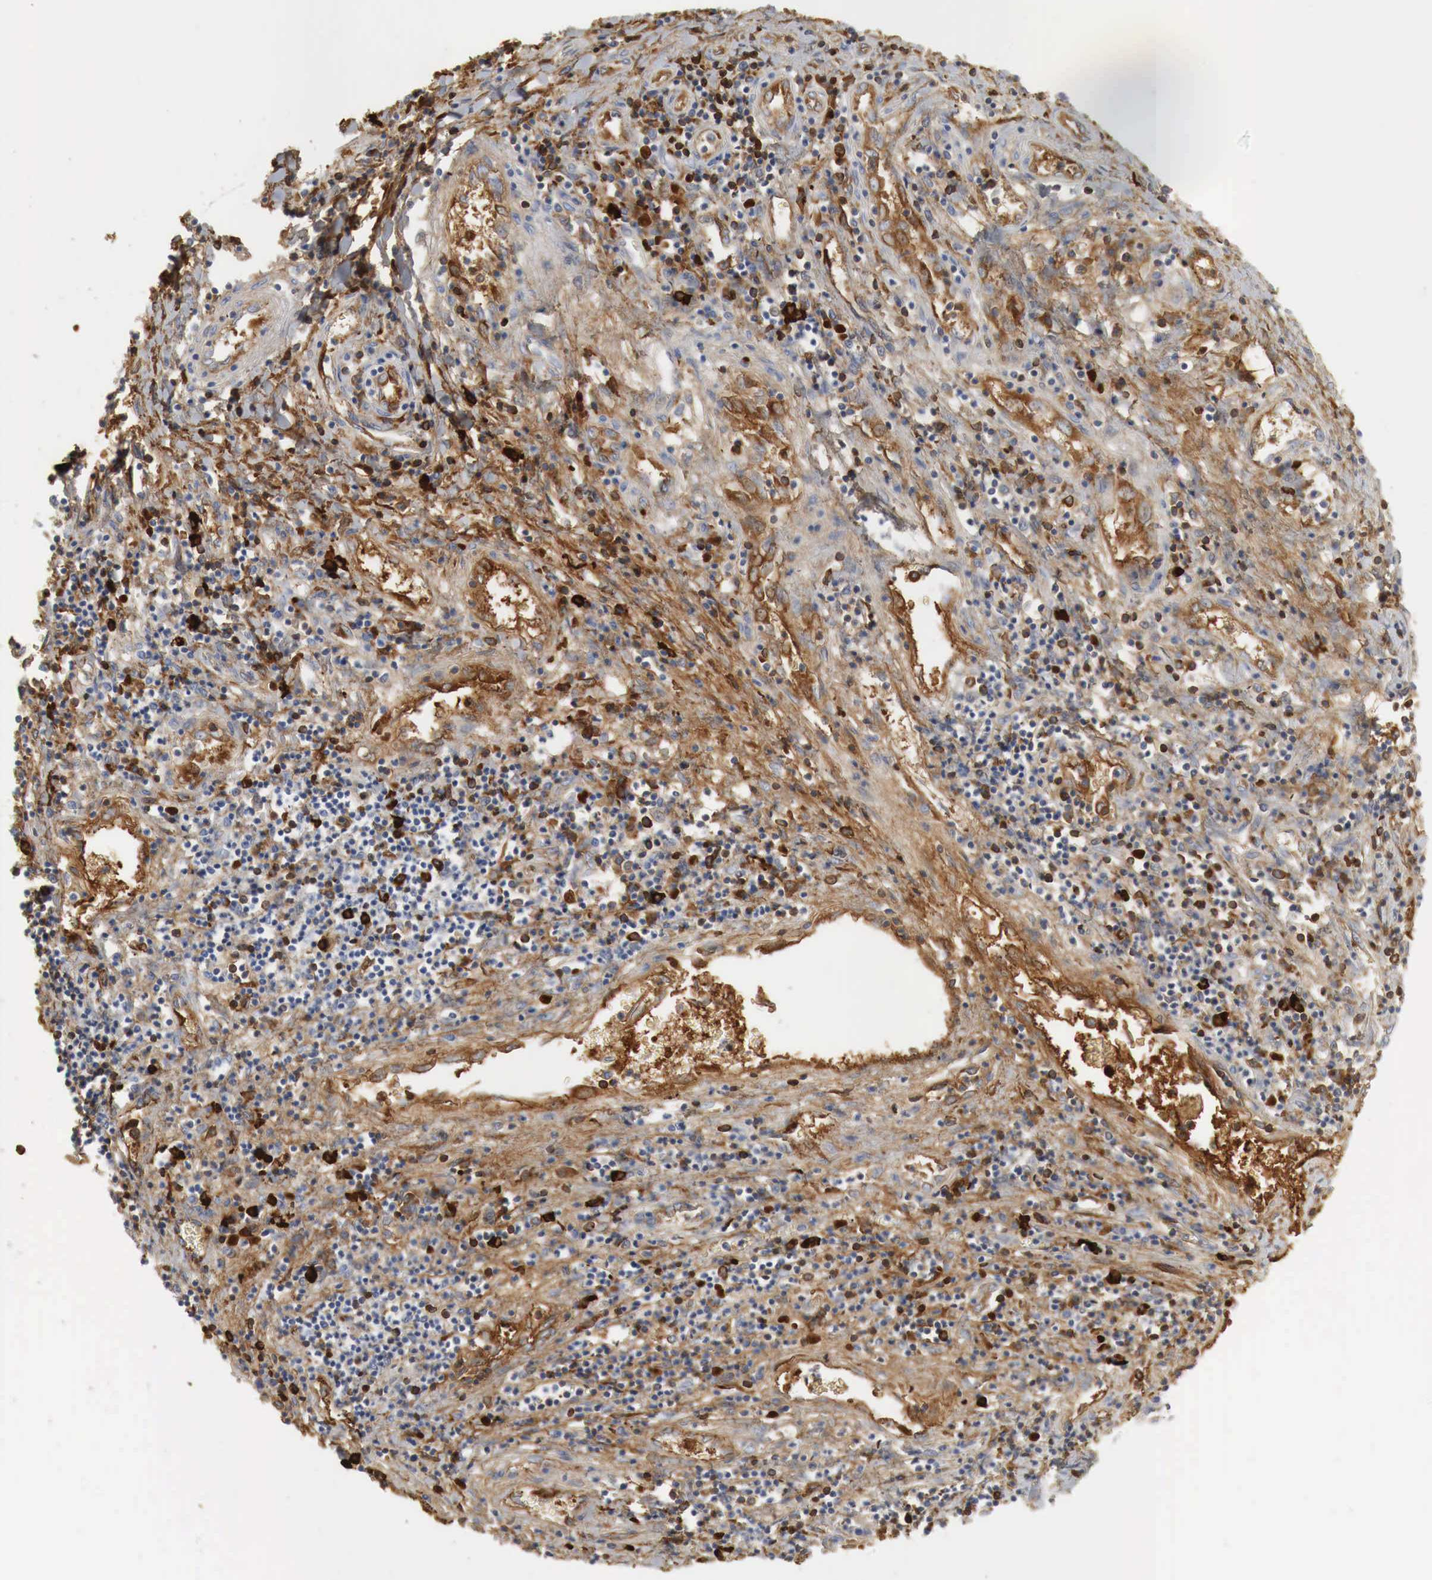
{"staining": {"intensity": "moderate", "quantity": "<25%", "location": "cytoplasmic/membranous"}, "tissue": "liver cancer", "cell_type": "Tumor cells", "image_type": "cancer", "snomed": [{"axis": "morphology", "description": "Carcinoma, Hepatocellular, NOS"}, {"axis": "topography", "description": "Liver"}], "caption": "Liver hepatocellular carcinoma stained with a brown dye shows moderate cytoplasmic/membranous positive positivity in about <25% of tumor cells.", "gene": "IGLC3", "patient": {"sex": "male", "age": 24}}